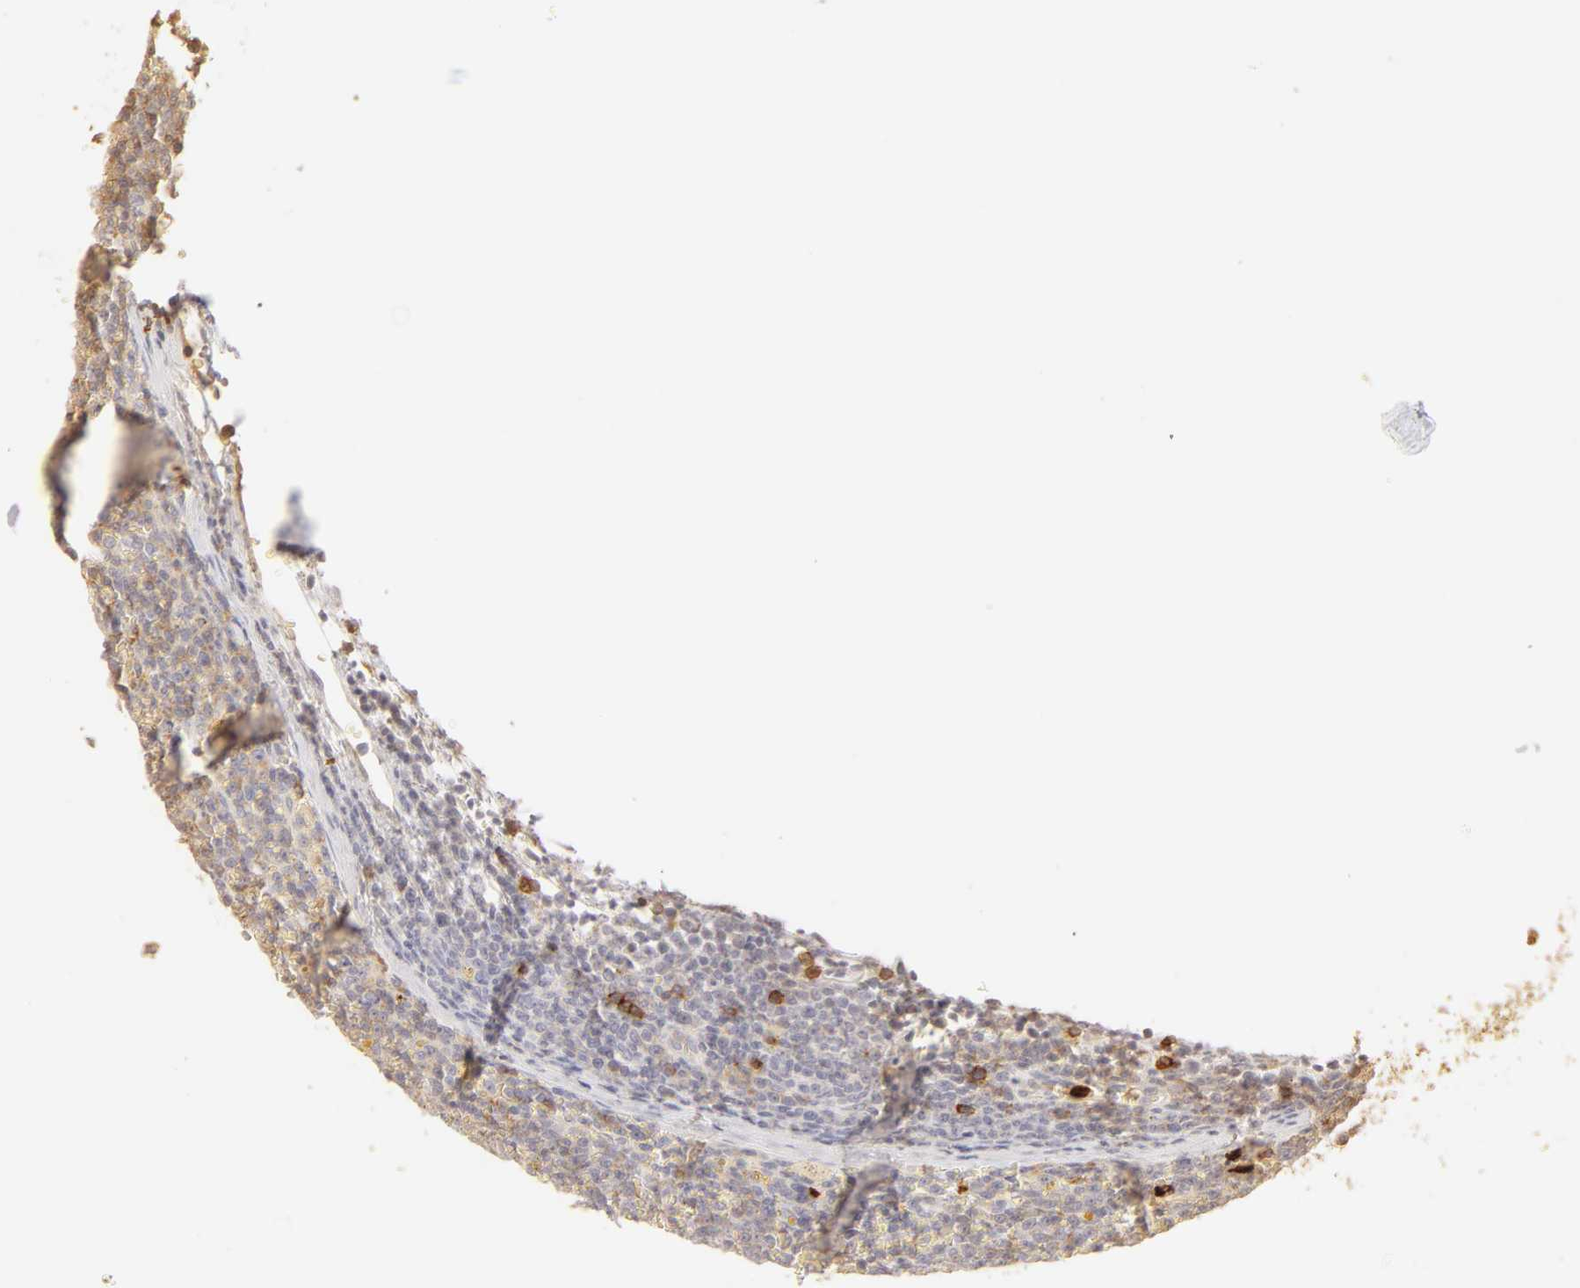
{"staining": {"intensity": "moderate", "quantity": "<25%", "location": "cytoplasmic/membranous"}, "tissue": "lymphoma", "cell_type": "Tumor cells", "image_type": "cancer", "snomed": [{"axis": "morphology", "description": "Malignant lymphoma, non-Hodgkin's type, Low grade"}, {"axis": "topography", "description": "Lymph node"}], "caption": "Protein positivity by immunohistochemistry displays moderate cytoplasmic/membranous expression in about <25% of tumor cells in lymphoma. (IHC, brightfield microscopy, high magnification).", "gene": "C1R", "patient": {"sex": "male", "age": 50}}